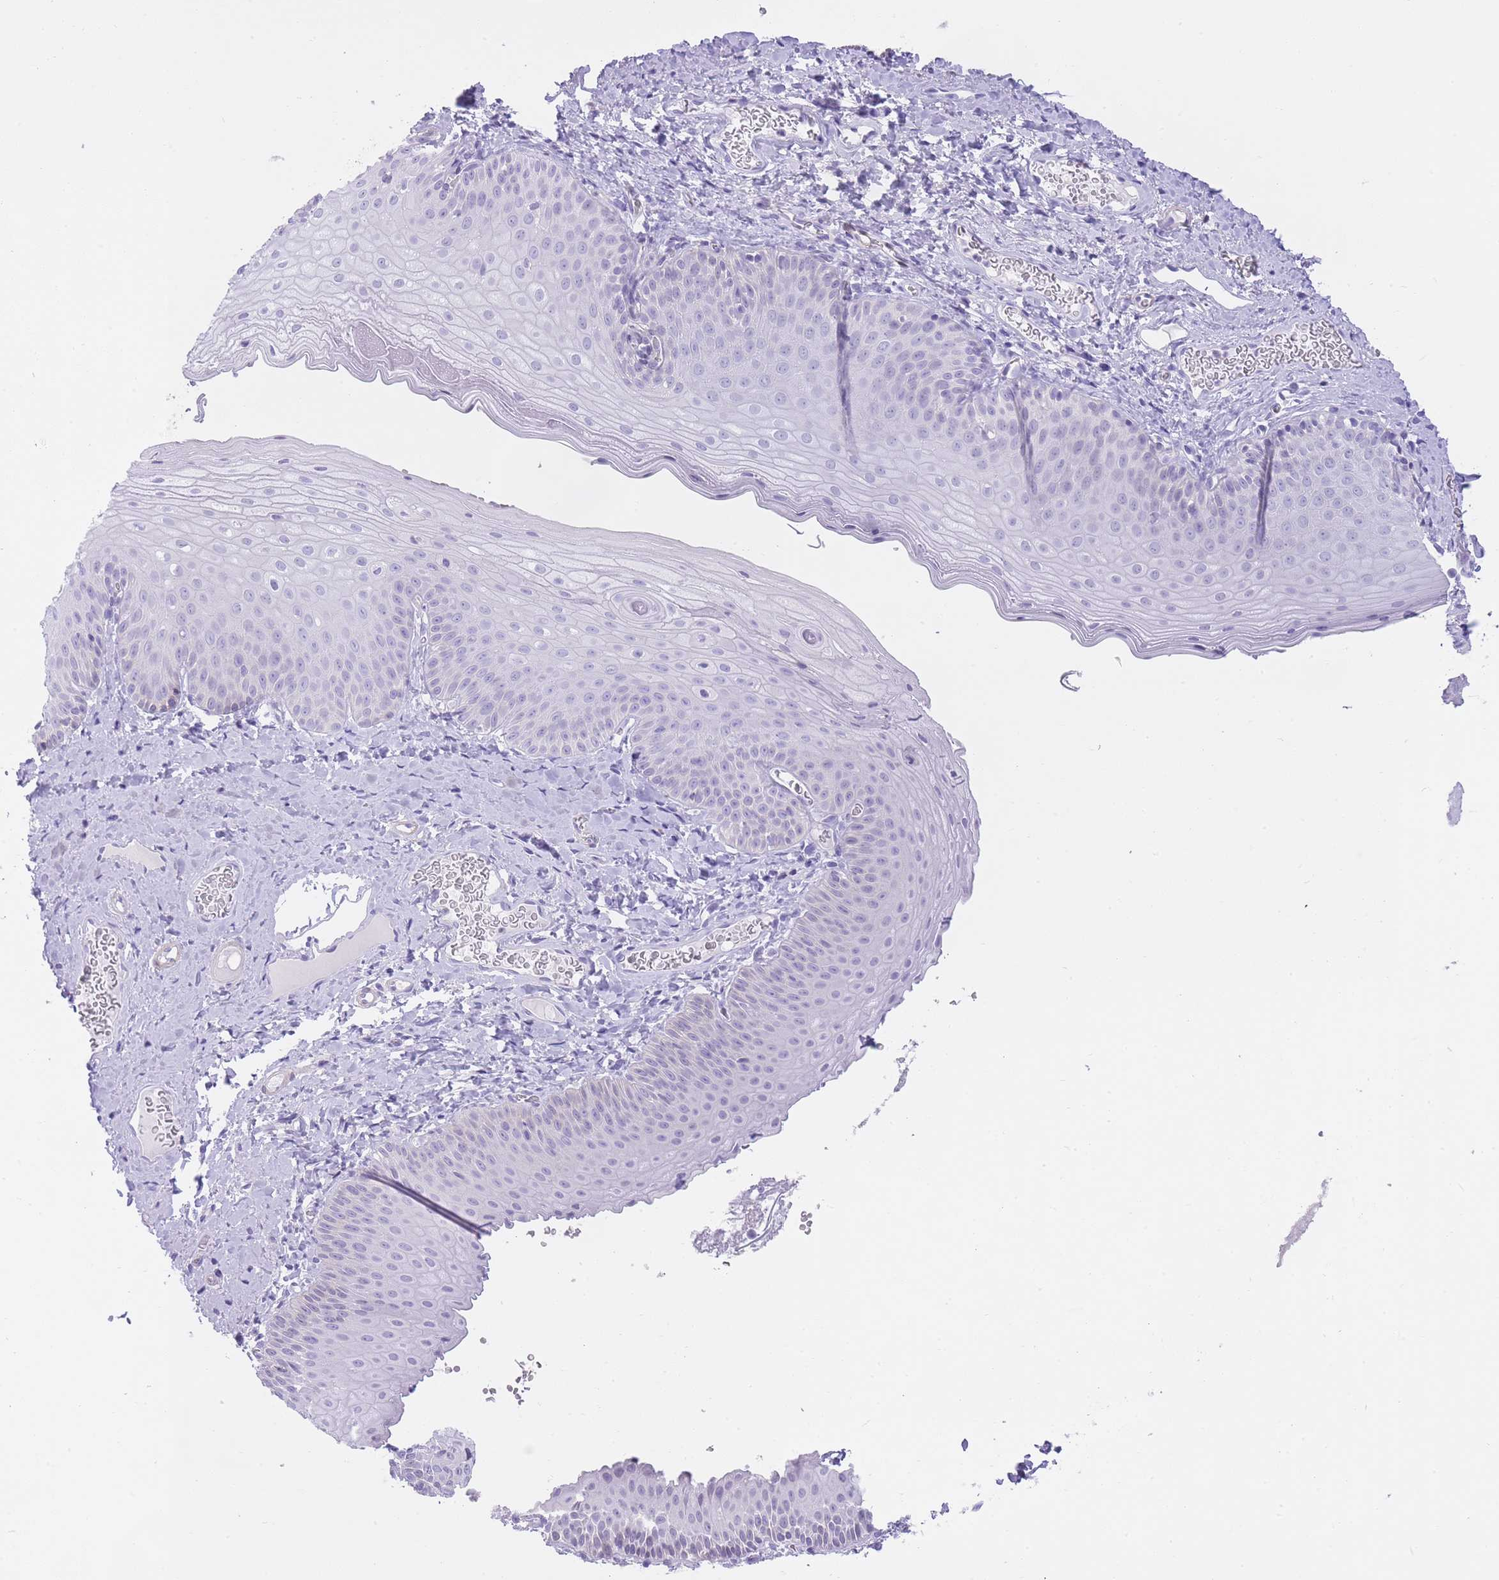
{"staining": {"intensity": "negative", "quantity": "none", "location": "none"}, "tissue": "skin", "cell_type": "Epidermal cells", "image_type": "normal", "snomed": [{"axis": "morphology", "description": "Normal tissue, NOS"}, {"axis": "morphology", "description": "Hemorrhoids"}, {"axis": "morphology", "description": "Inflammation, NOS"}, {"axis": "topography", "description": "Anal"}], "caption": "The micrograph exhibits no staining of epidermal cells in normal skin.", "gene": "OR11H12", "patient": {"sex": "male", "age": 60}}